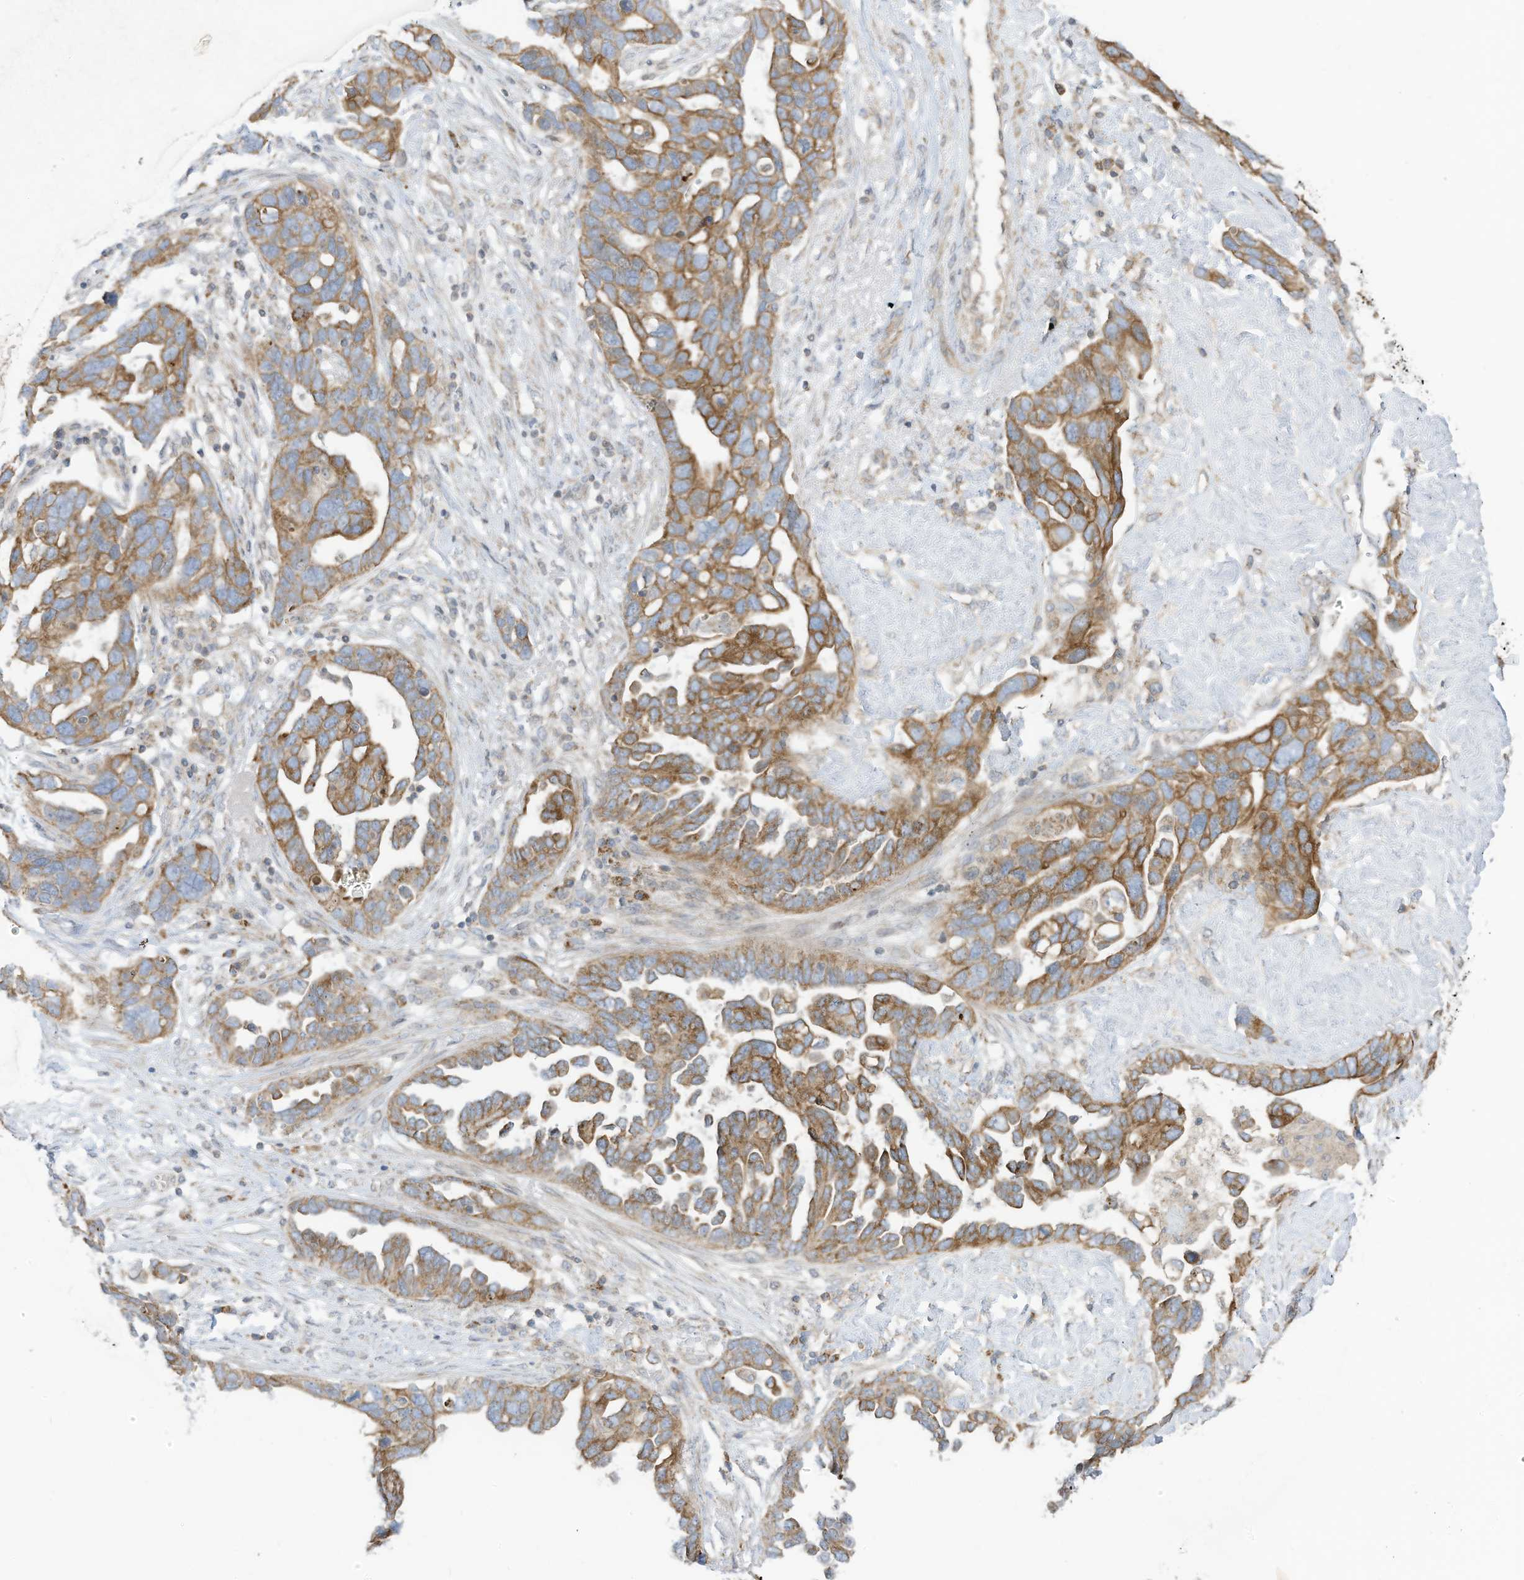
{"staining": {"intensity": "moderate", "quantity": ">75%", "location": "cytoplasmic/membranous"}, "tissue": "ovarian cancer", "cell_type": "Tumor cells", "image_type": "cancer", "snomed": [{"axis": "morphology", "description": "Cystadenocarcinoma, serous, NOS"}, {"axis": "topography", "description": "Ovary"}], "caption": "Tumor cells demonstrate medium levels of moderate cytoplasmic/membranous expression in approximately >75% of cells in ovarian serous cystadenocarcinoma.", "gene": "CGAS", "patient": {"sex": "female", "age": 54}}